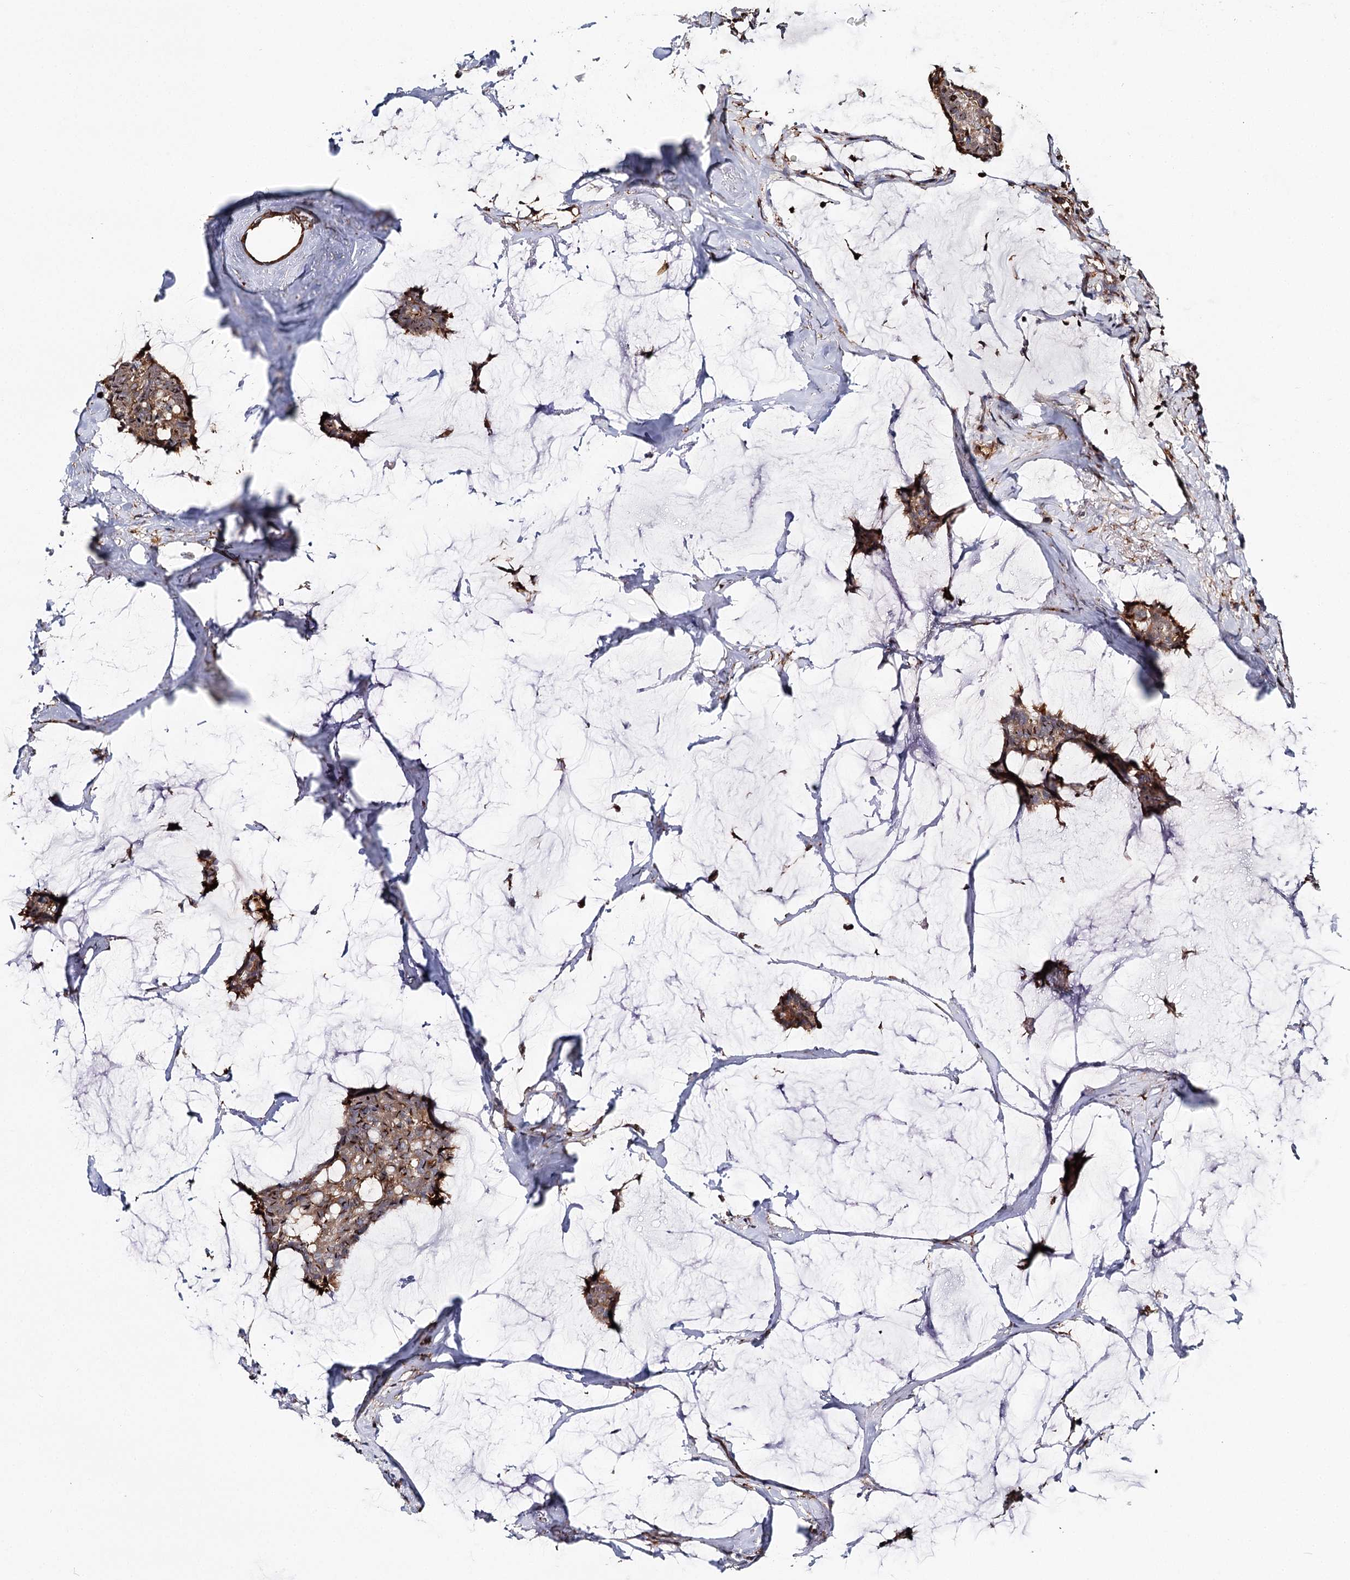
{"staining": {"intensity": "weak", "quantity": ">75%", "location": "cytoplasmic/membranous"}, "tissue": "breast cancer", "cell_type": "Tumor cells", "image_type": "cancer", "snomed": [{"axis": "morphology", "description": "Duct carcinoma"}, {"axis": "topography", "description": "Breast"}], "caption": "Protein analysis of breast infiltrating ductal carcinoma tissue exhibits weak cytoplasmic/membranous positivity in approximately >75% of tumor cells. (Brightfield microscopy of DAB IHC at high magnification).", "gene": "SEC24B", "patient": {"sex": "female", "age": 93}}